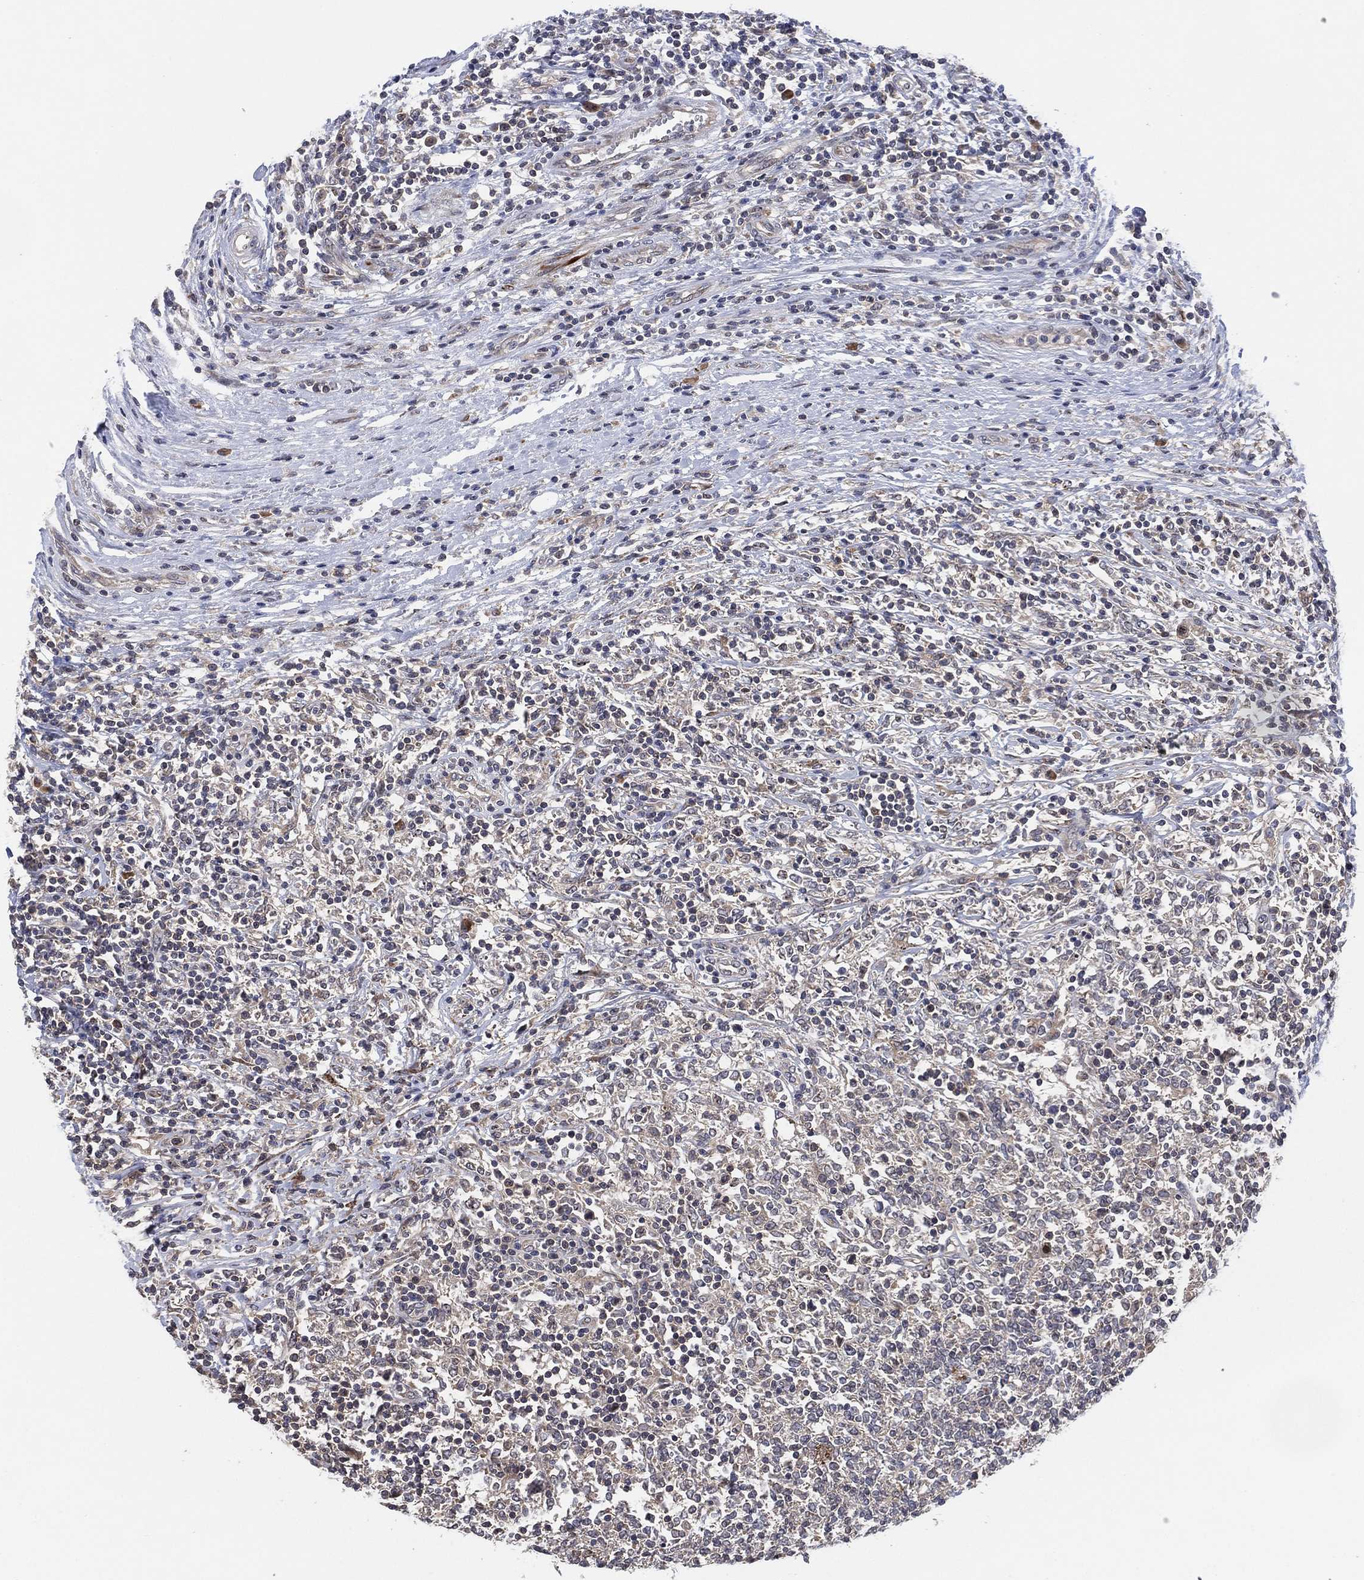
{"staining": {"intensity": "weak", "quantity": "<25%", "location": "cytoplasmic/membranous"}, "tissue": "lymphoma", "cell_type": "Tumor cells", "image_type": "cancer", "snomed": [{"axis": "morphology", "description": "Malignant lymphoma, non-Hodgkin's type, High grade"}, {"axis": "topography", "description": "Lymph node"}], "caption": "Immunohistochemistry image of neoplastic tissue: human lymphoma stained with DAB reveals no significant protein expression in tumor cells.", "gene": "FAM104A", "patient": {"sex": "female", "age": 84}}